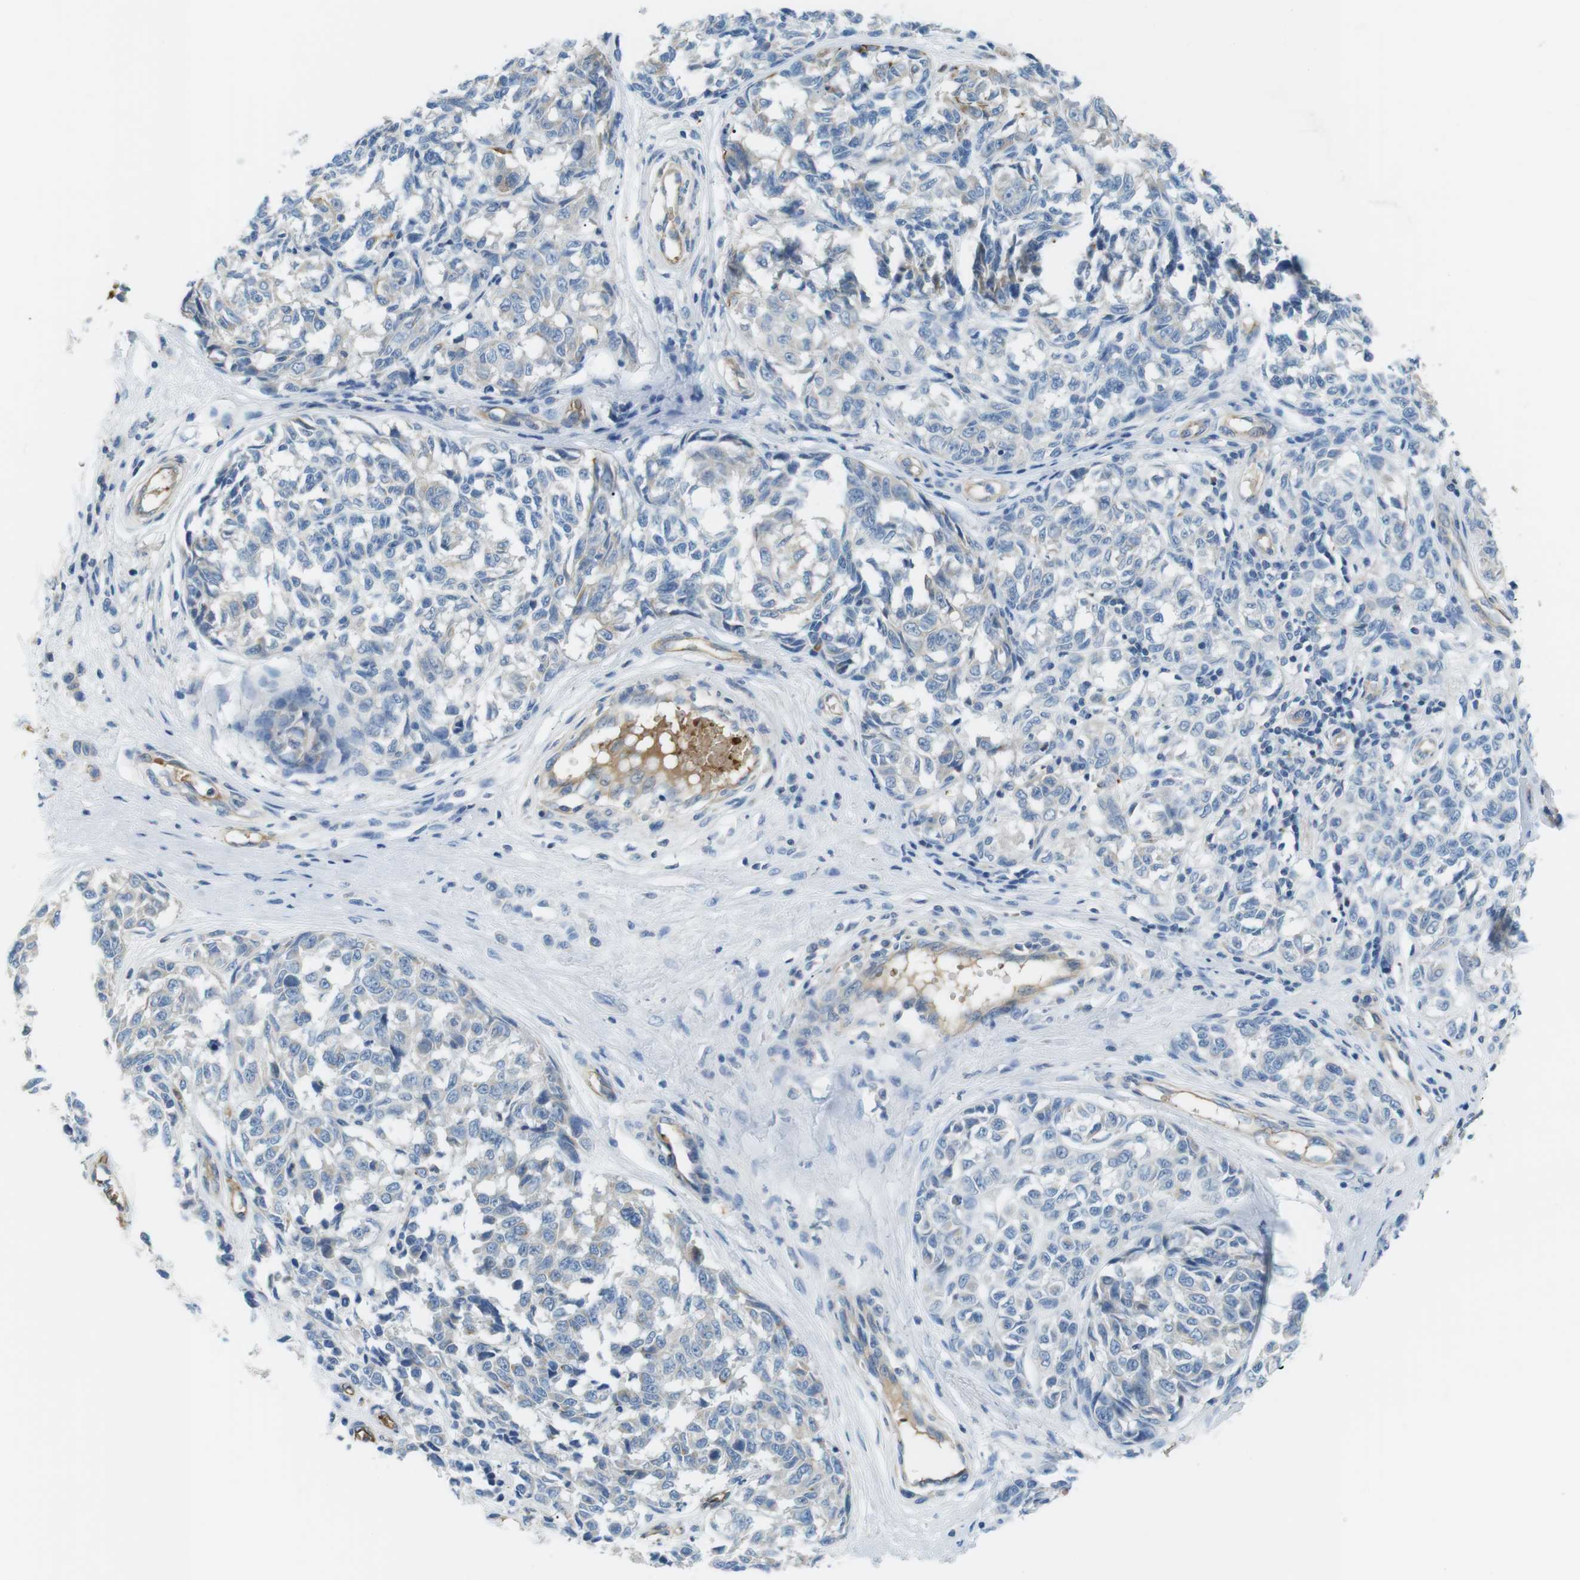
{"staining": {"intensity": "weak", "quantity": "<25%", "location": "cytoplasmic/membranous"}, "tissue": "melanoma", "cell_type": "Tumor cells", "image_type": "cancer", "snomed": [{"axis": "morphology", "description": "Malignant melanoma, NOS"}, {"axis": "topography", "description": "Skin"}], "caption": "DAB (3,3'-diaminobenzidine) immunohistochemical staining of malignant melanoma exhibits no significant staining in tumor cells. The staining was performed using DAB to visualize the protein expression in brown, while the nuclei were stained in blue with hematoxylin (Magnification: 20x).", "gene": "ADCY10", "patient": {"sex": "female", "age": 64}}